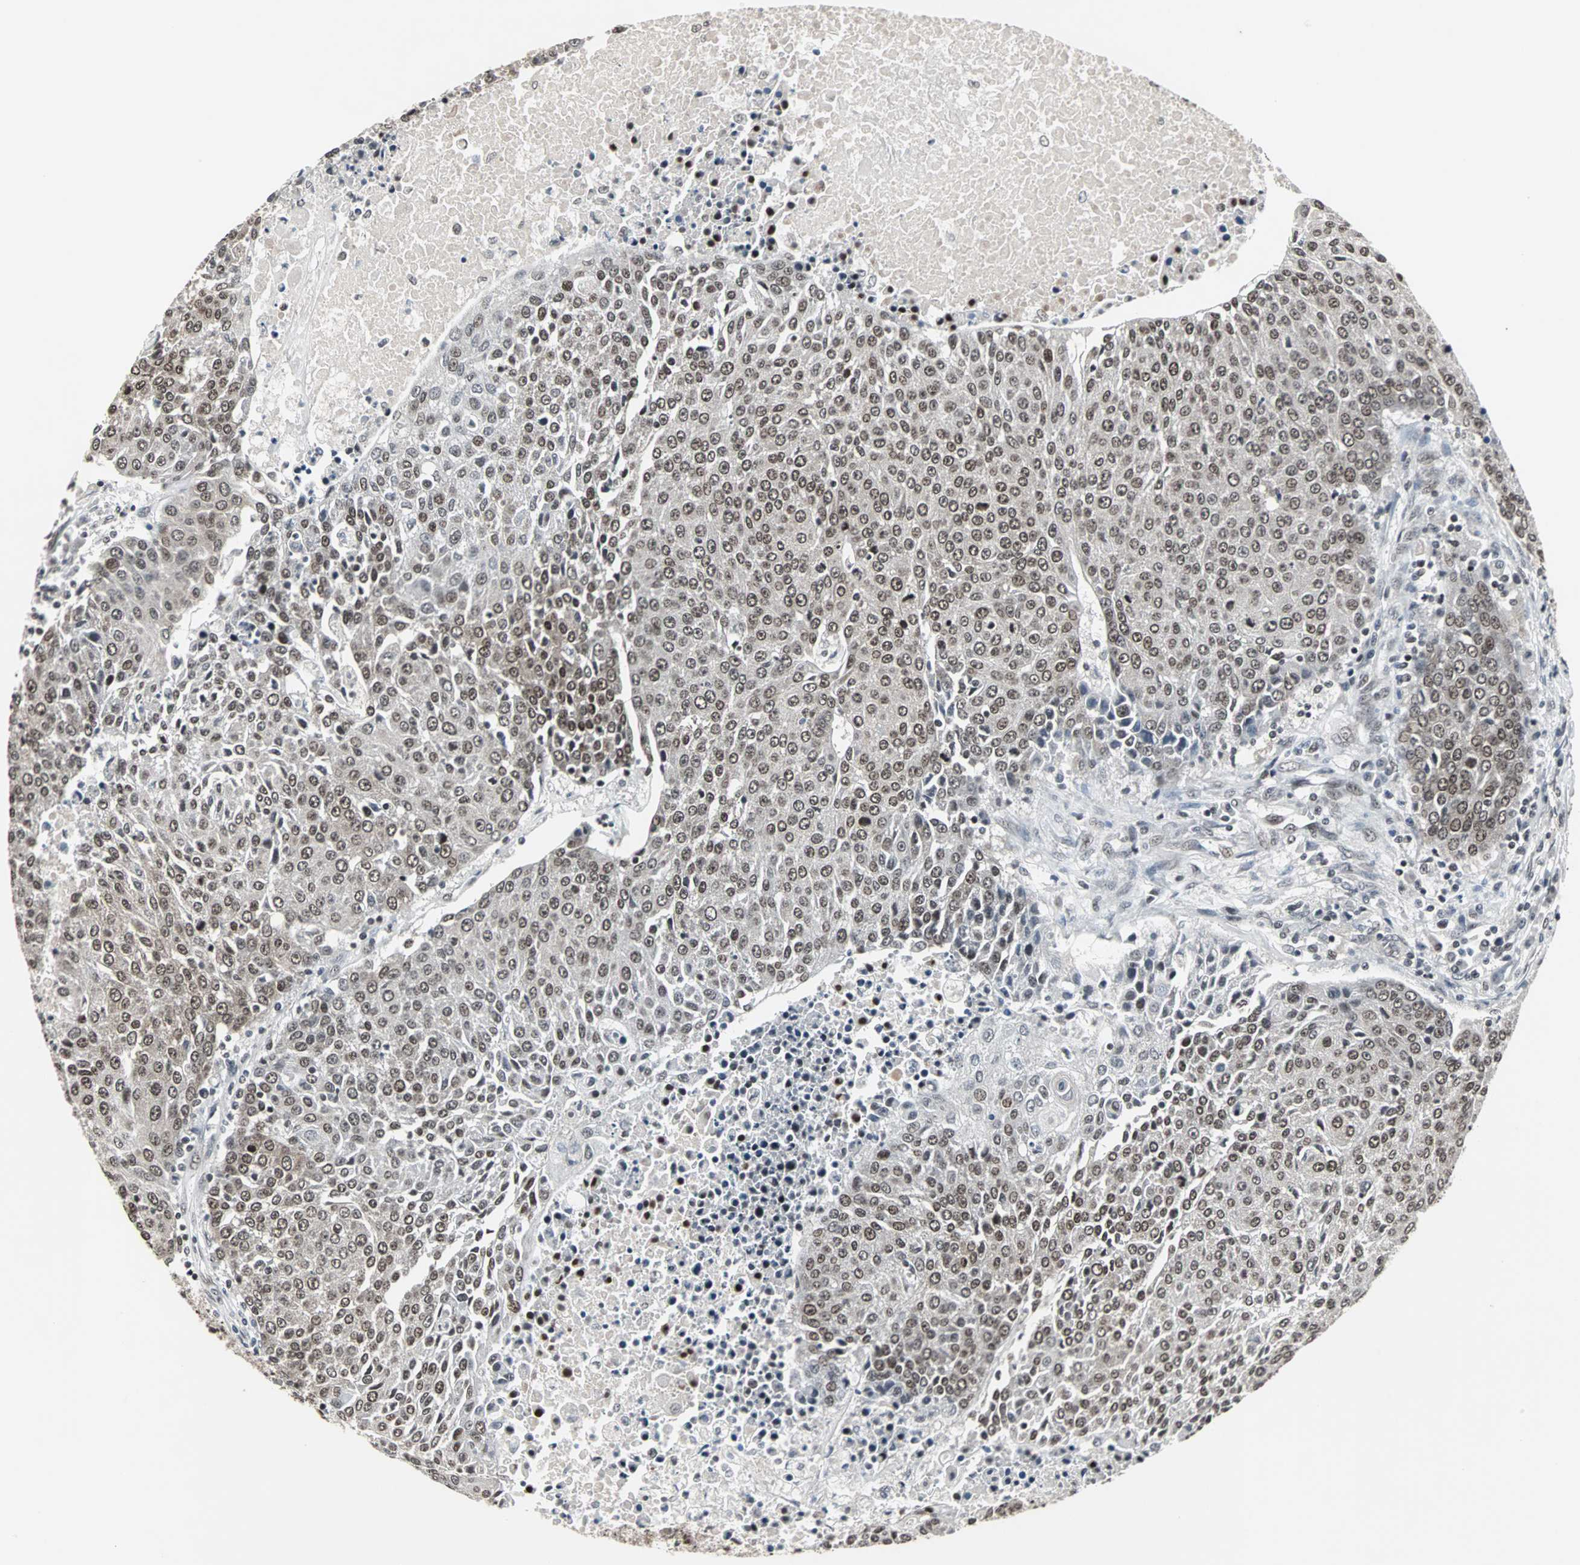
{"staining": {"intensity": "moderate", "quantity": ">75%", "location": "nuclear"}, "tissue": "urothelial cancer", "cell_type": "Tumor cells", "image_type": "cancer", "snomed": [{"axis": "morphology", "description": "Urothelial carcinoma, High grade"}, {"axis": "topography", "description": "Urinary bladder"}], "caption": "DAB immunohistochemical staining of human high-grade urothelial carcinoma demonstrates moderate nuclear protein expression in about >75% of tumor cells.", "gene": "PNKP", "patient": {"sex": "female", "age": 85}}